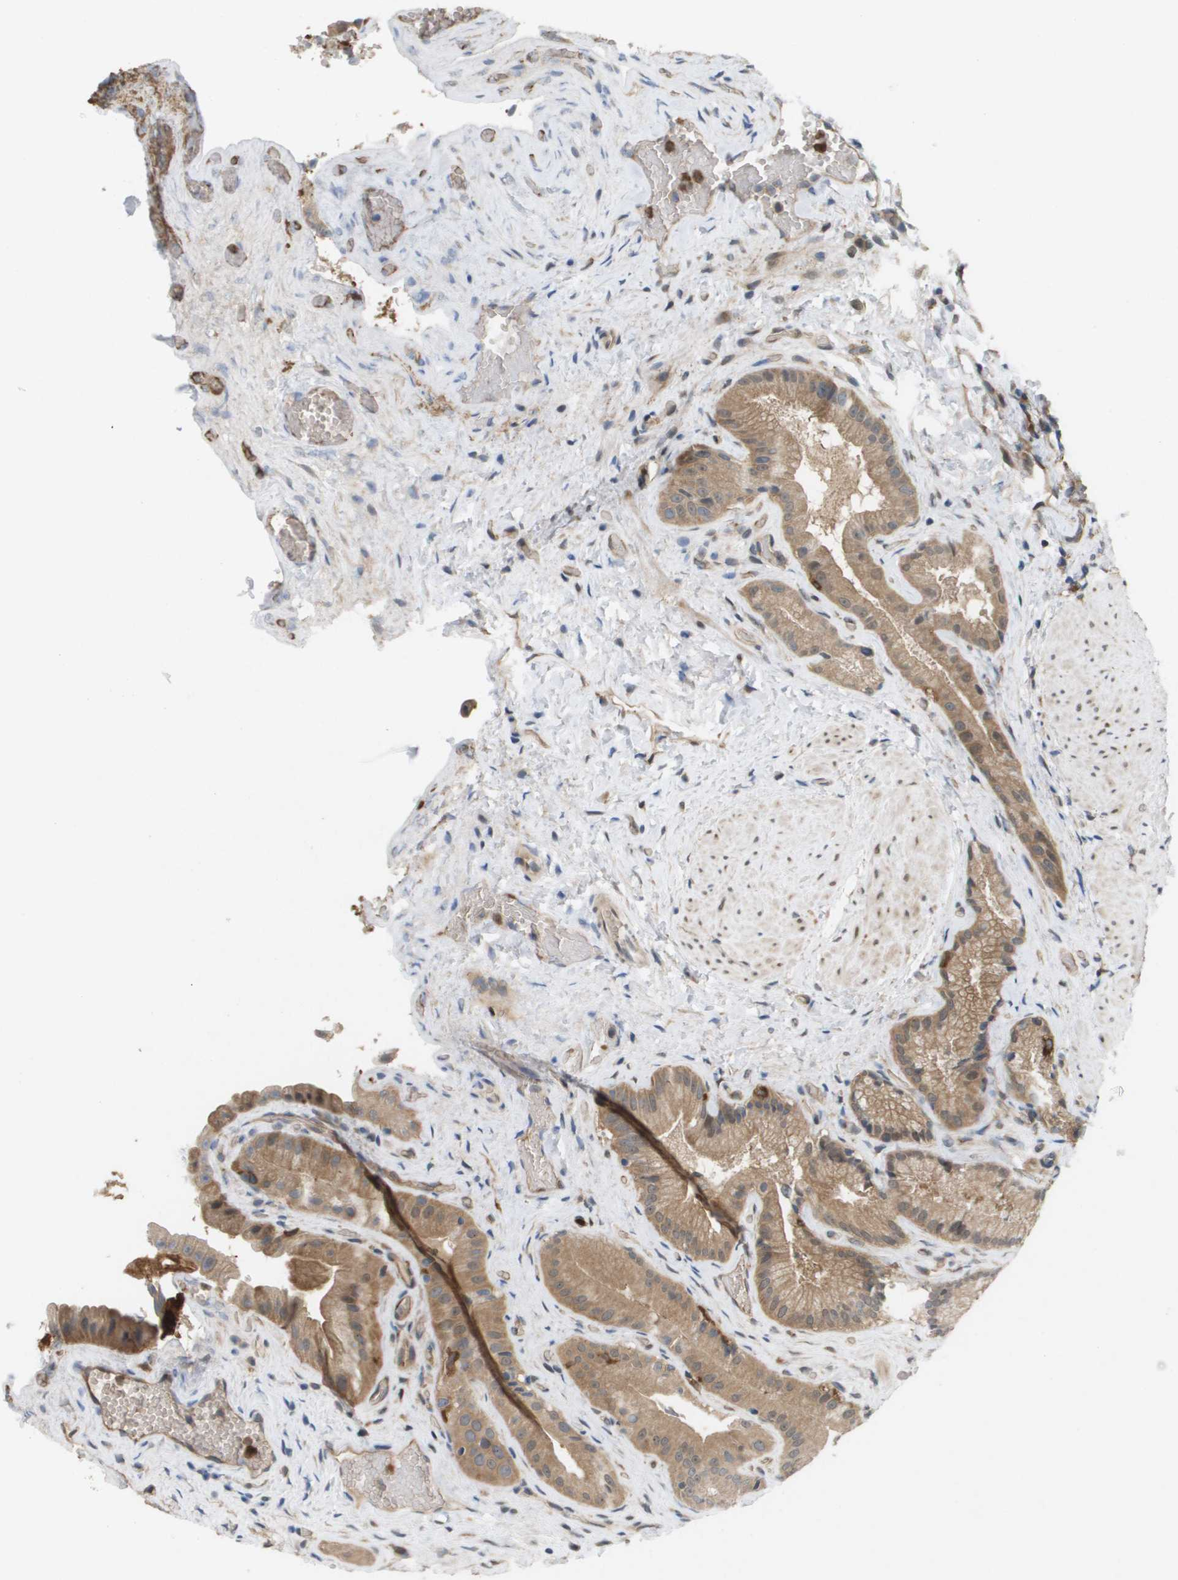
{"staining": {"intensity": "moderate", "quantity": ">75%", "location": "cytoplasmic/membranous"}, "tissue": "gallbladder", "cell_type": "Glandular cells", "image_type": "normal", "snomed": [{"axis": "morphology", "description": "Normal tissue, NOS"}, {"axis": "topography", "description": "Gallbladder"}], "caption": "Immunohistochemistry photomicrograph of unremarkable gallbladder: gallbladder stained using IHC demonstrates medium levels of moderate protein expression localized specifically in the cytoplasmic/membranous of glandular cells, appearing as a cytoplasmic/membranous brown color.", "gene": "PALD1", "patient": {"sex": "male", "age": 49}}